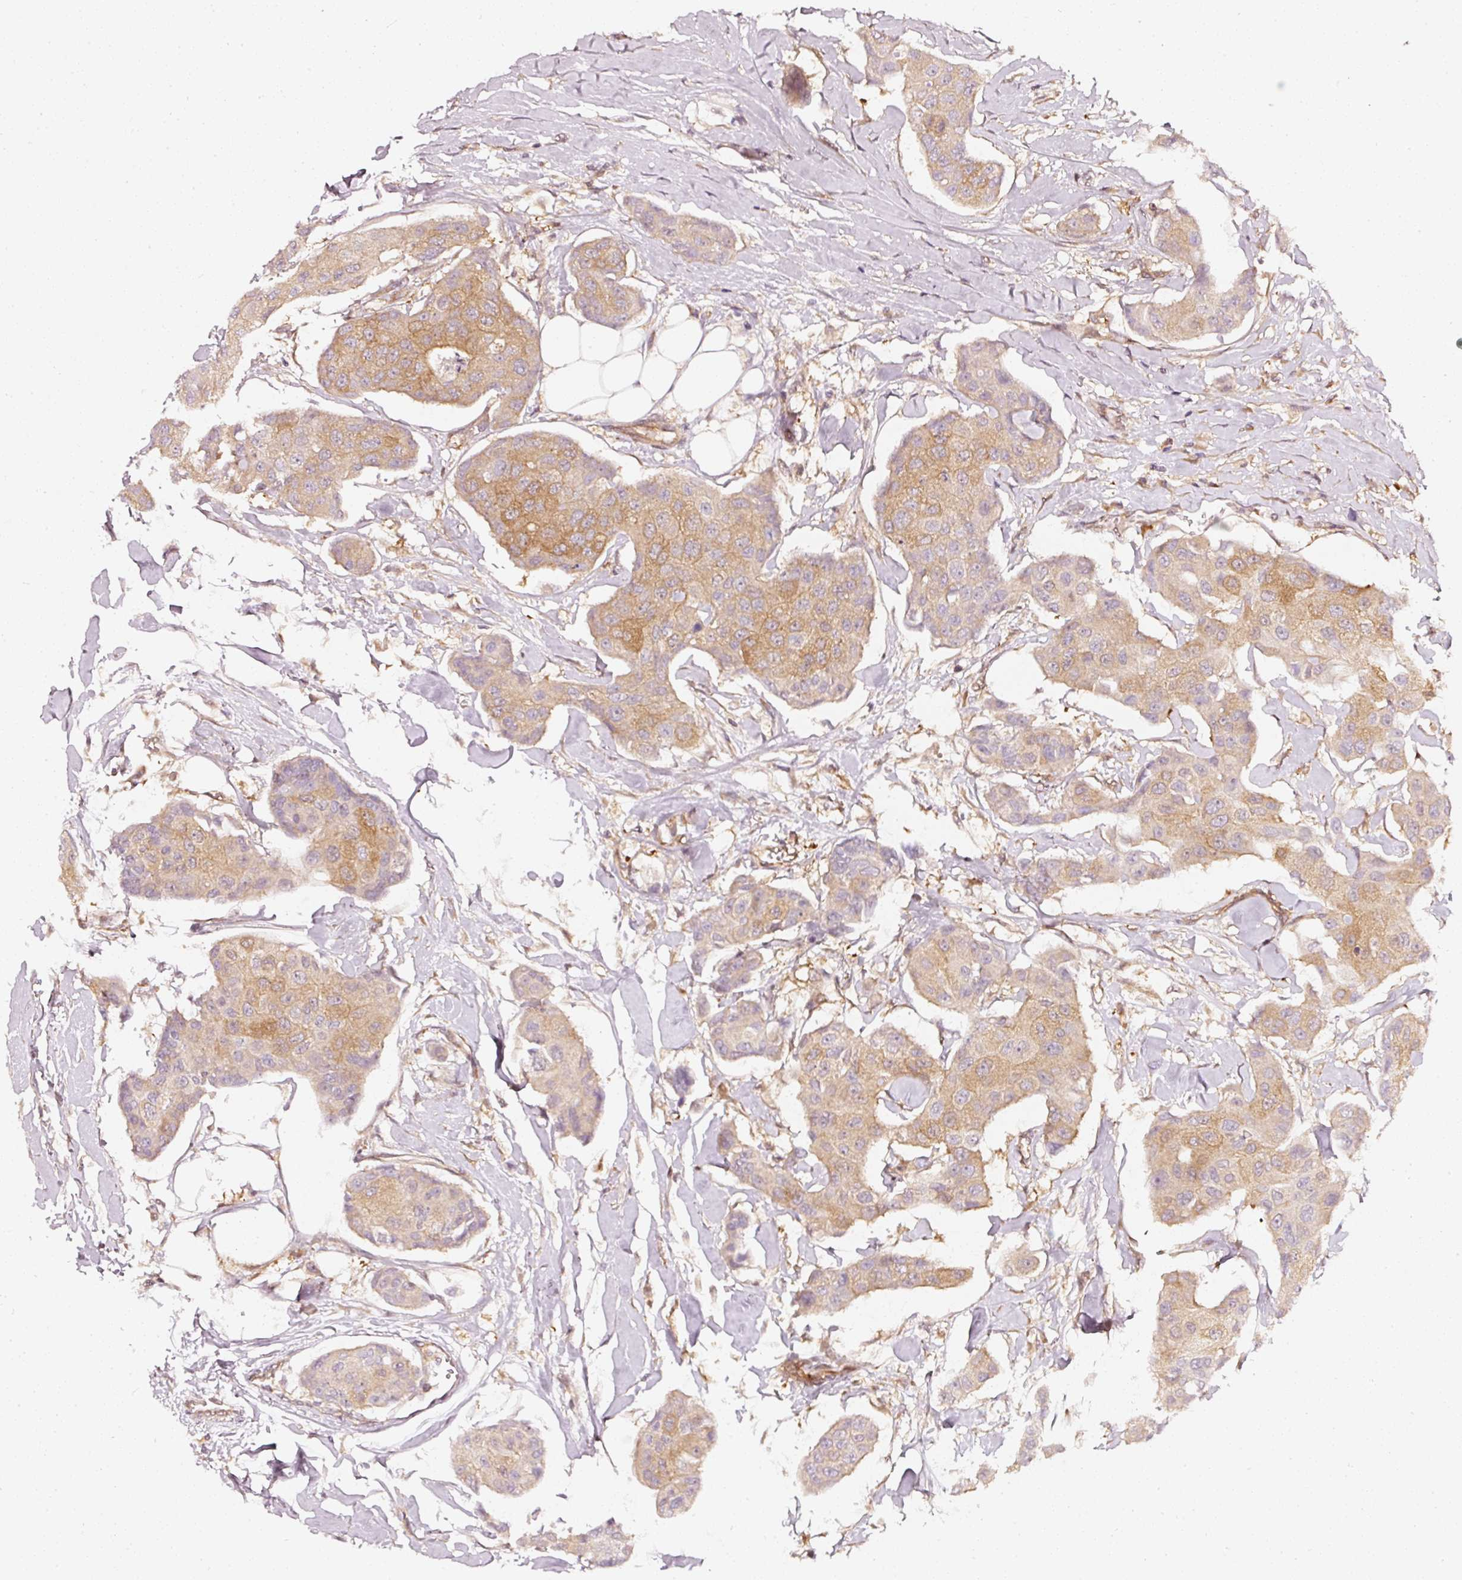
{"staining": {"intensity": "moderate", "quantity": "25%-75%", "location": "cytoplasmic/membranous"}, "tissue": "breast cancer", "cell_type": "Tumor cells", "image_type": "cancer", "snomed": [{"axis": "morphology", "description": "Duct carcinoma"}, {"axis": "topography", "description": "Breast"}, {"axis": "topography", "description": "Lymph node"}], "caption": "A high-resolution micrograph shows IHC staining of breast cancer (invasive ductal carcinoma), which reveals moderate cytoplasmic/membranous staining in approximately 25%-75% of tumor cells.", "gene": "ASMTL", "patient": {"sex": "female", "age": 80}}